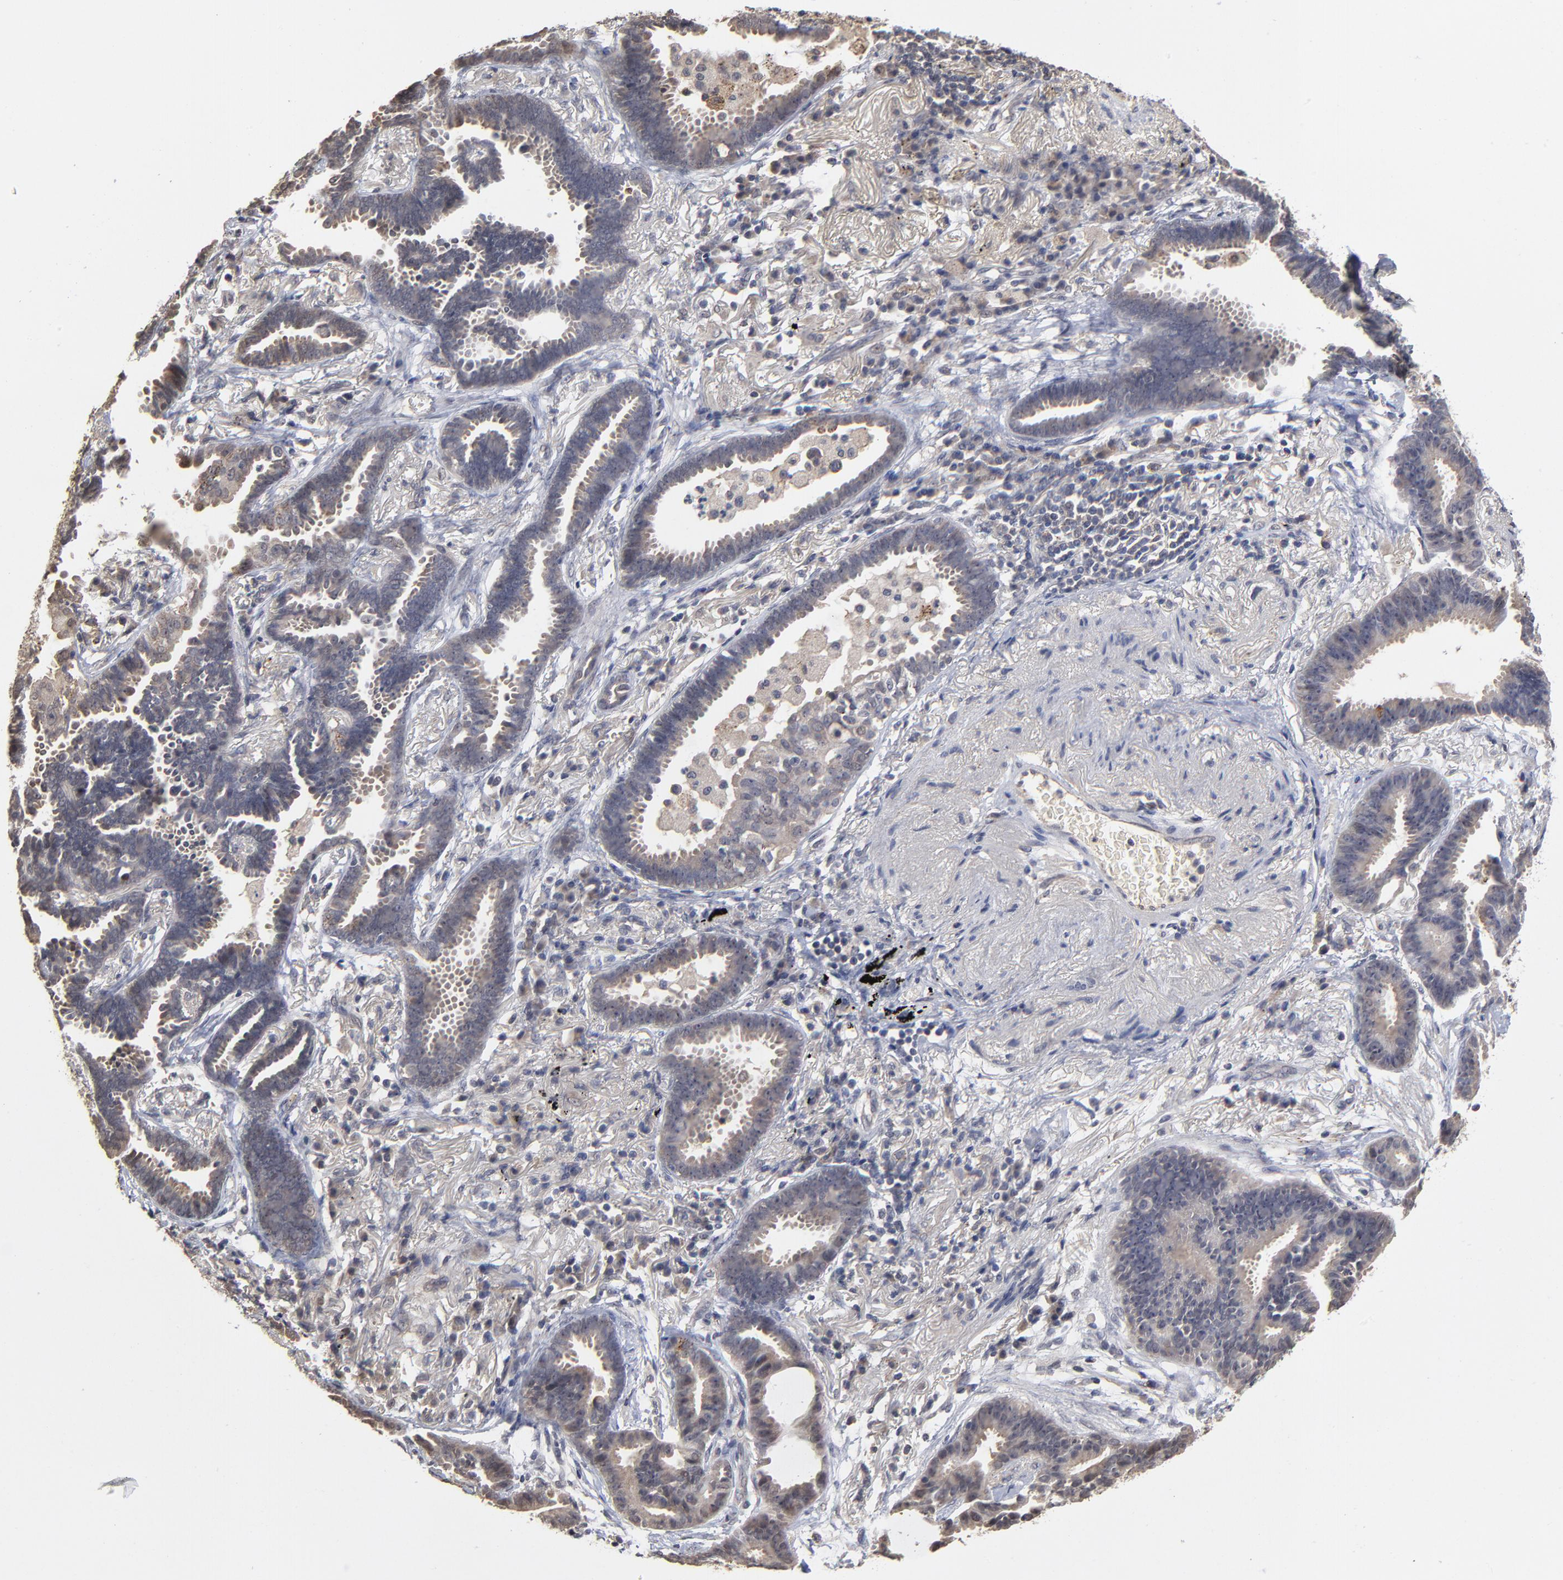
{"staining": {"intensity": "moderate", "quantity": "25%-75%", "location": "cytoplasmic/membranous"}, "tissue": "lung cancer", "cell_type": "Tumor cells", "image_type": "cancer", "snomed": [{"axis": "morphology", "description": "Adenocarcinoma, NOS"}, {"axis": "topography", "description": "Lung"}], "caption": "Lung adenocarcinoma stained with IHC shows moderate cytoplasmic/membranous staining in approximately 25%-75% of tumor cells. (DAB (3,3'-diaminobenzidine) = brown stain, brightfield microscopy at high magnification).", "gene": "ASB8", "patient": {"sex": "female", "age": 64}}